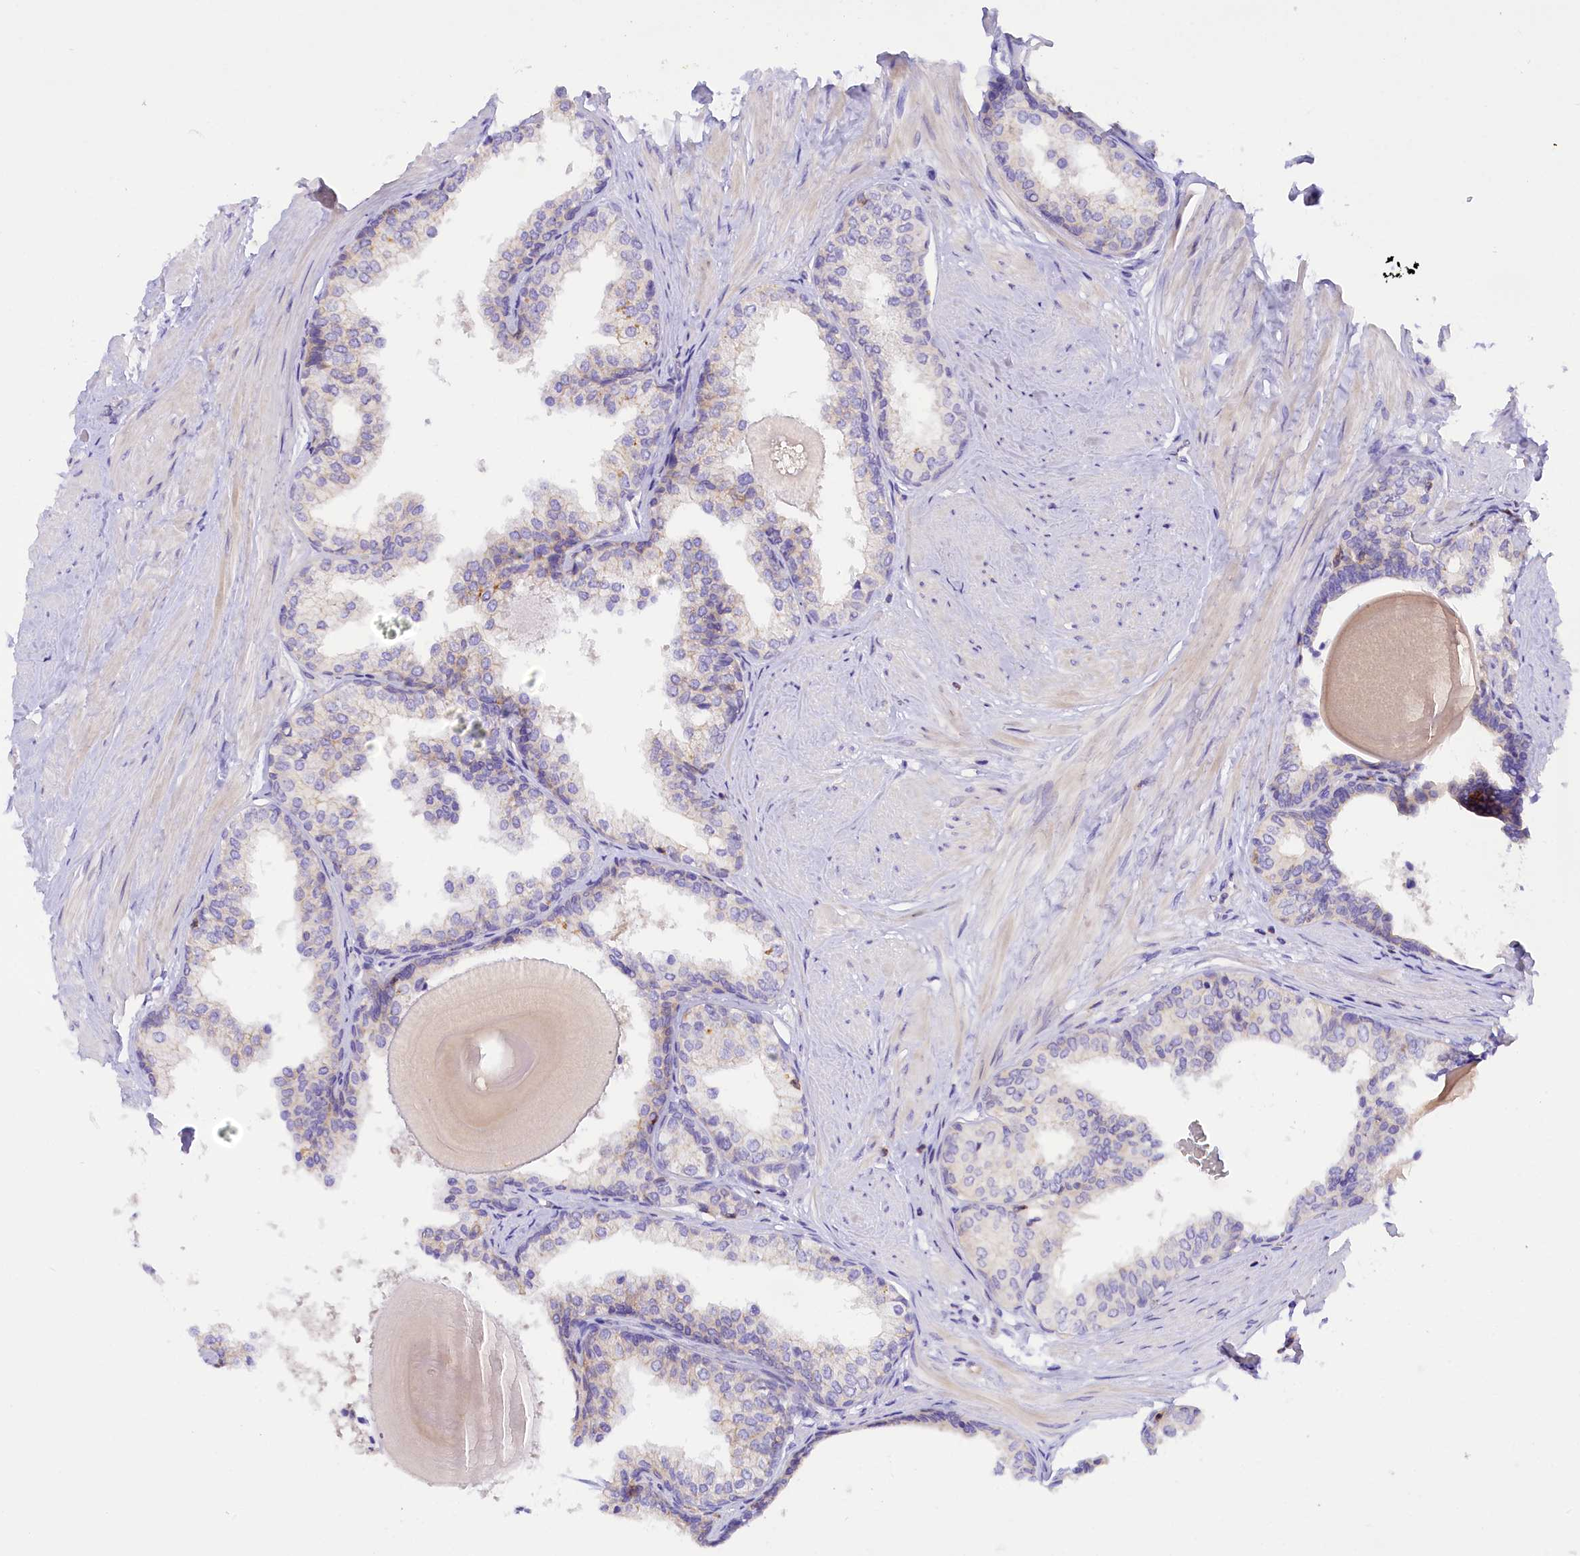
{"staining": {"intensity": "negative", "quantity": "none", "location": "none"}, "tissue": "prostate", "cell_type": "Glandular cells", "image_type": "normal", "snomed": [{"axis": "morphology", "description": "Normal tissue, NOS"}, {"axis": "topography", "description": "Prostate"}], "caption": "An immunohistochemistry image of benign prostate is shown. There is no staining in glandular cells of prostate.", "gene": "FAM193A", "patient": {"sex": "male", "age": 48}}